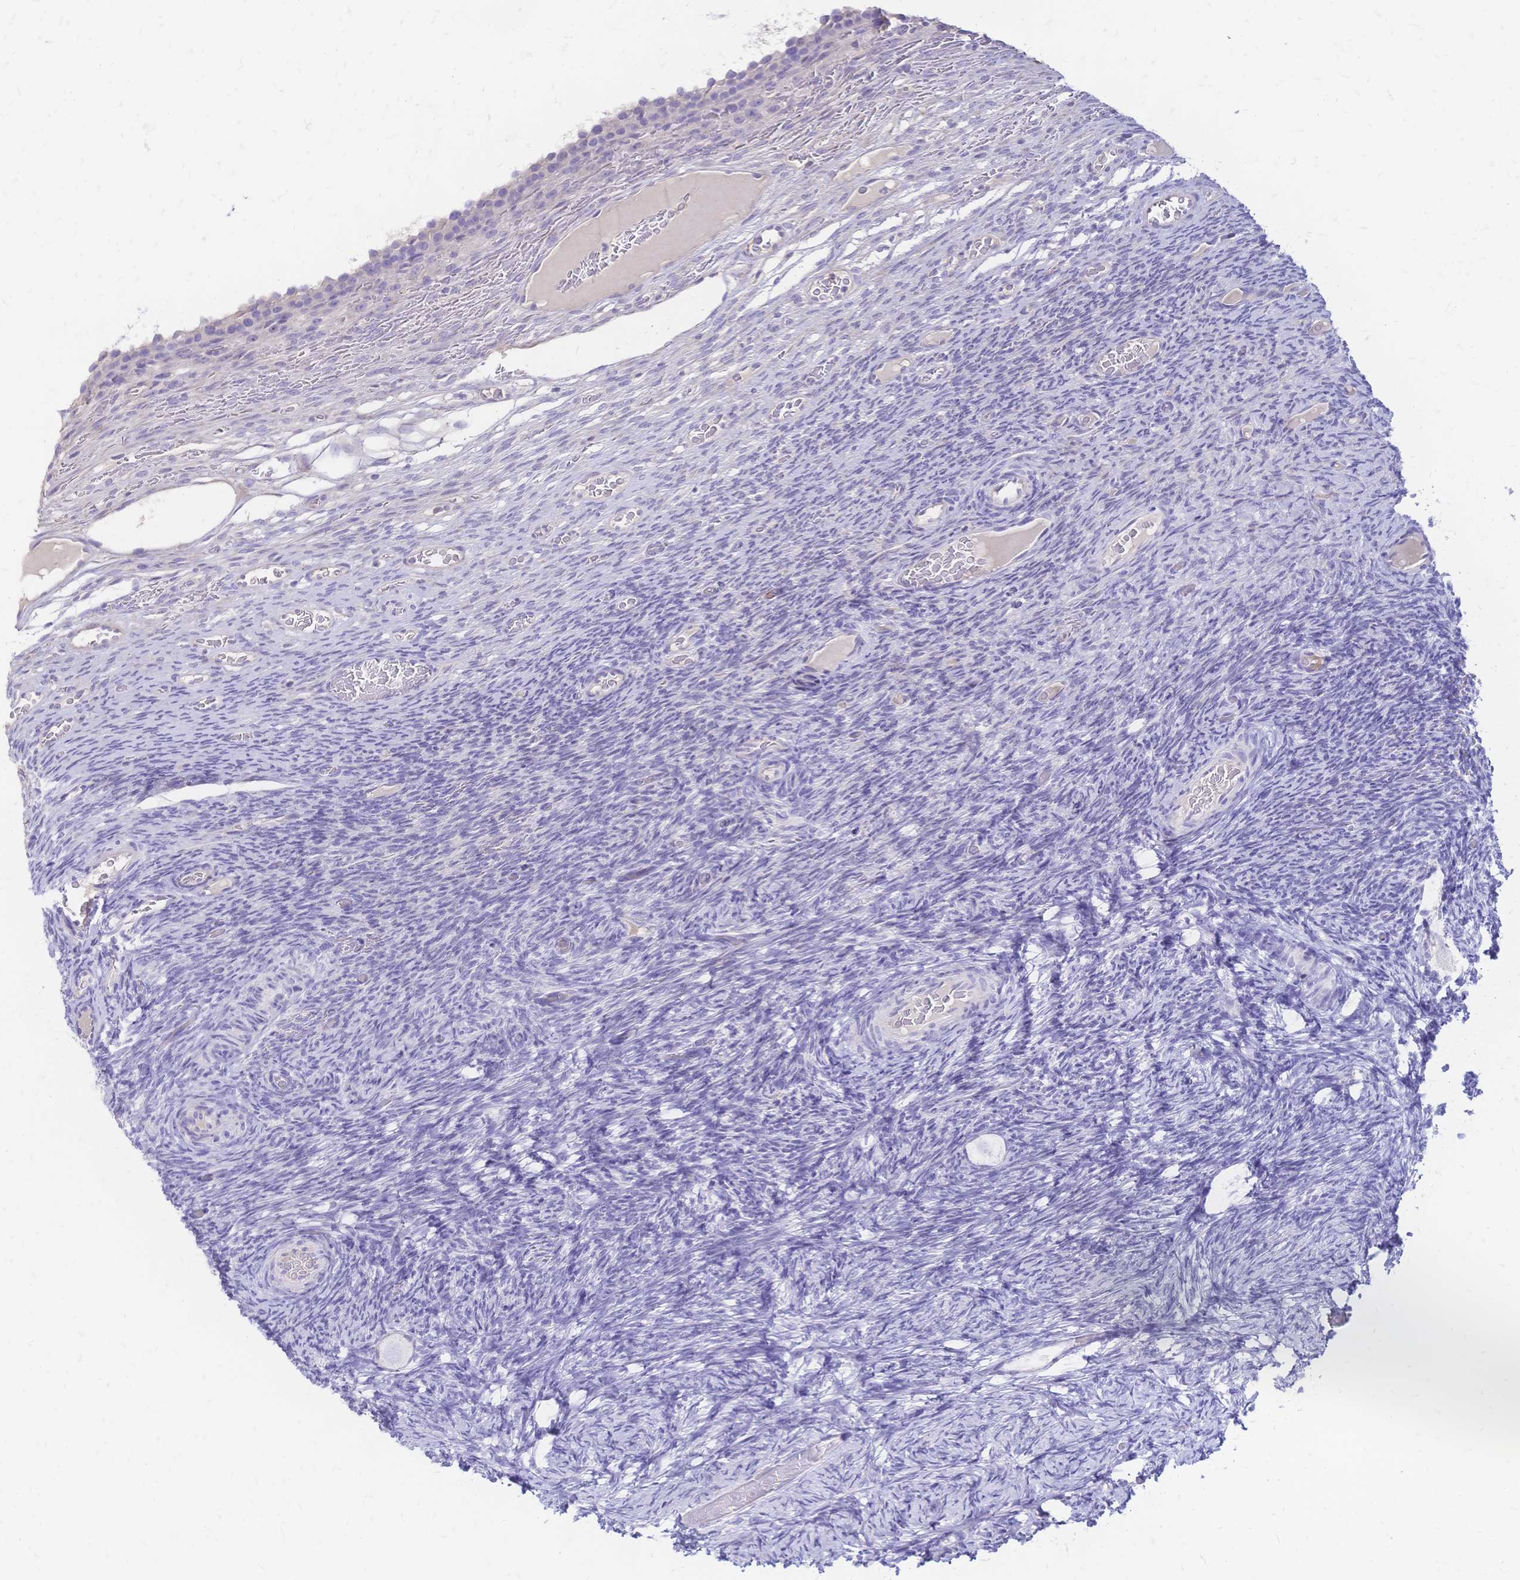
{"staining": {"intensity": "negative", "quantity": "none", "location": "none"}, "tissue": "ovary", "cell_type": "Follicle cells", "image_type": "normal", "snomed": [{"axis": "morphology", "description": "Normal tissue, NOS"}, {"axis": "topography", "description": "Ovary"}], "caption": "IHC histopathology image of normal ovary: human ovary stained with DAB exhibits no significant protein positivity in follicle cells.", "gene": "IL2RA", "patient": {"sex": "female", "age": 34}}